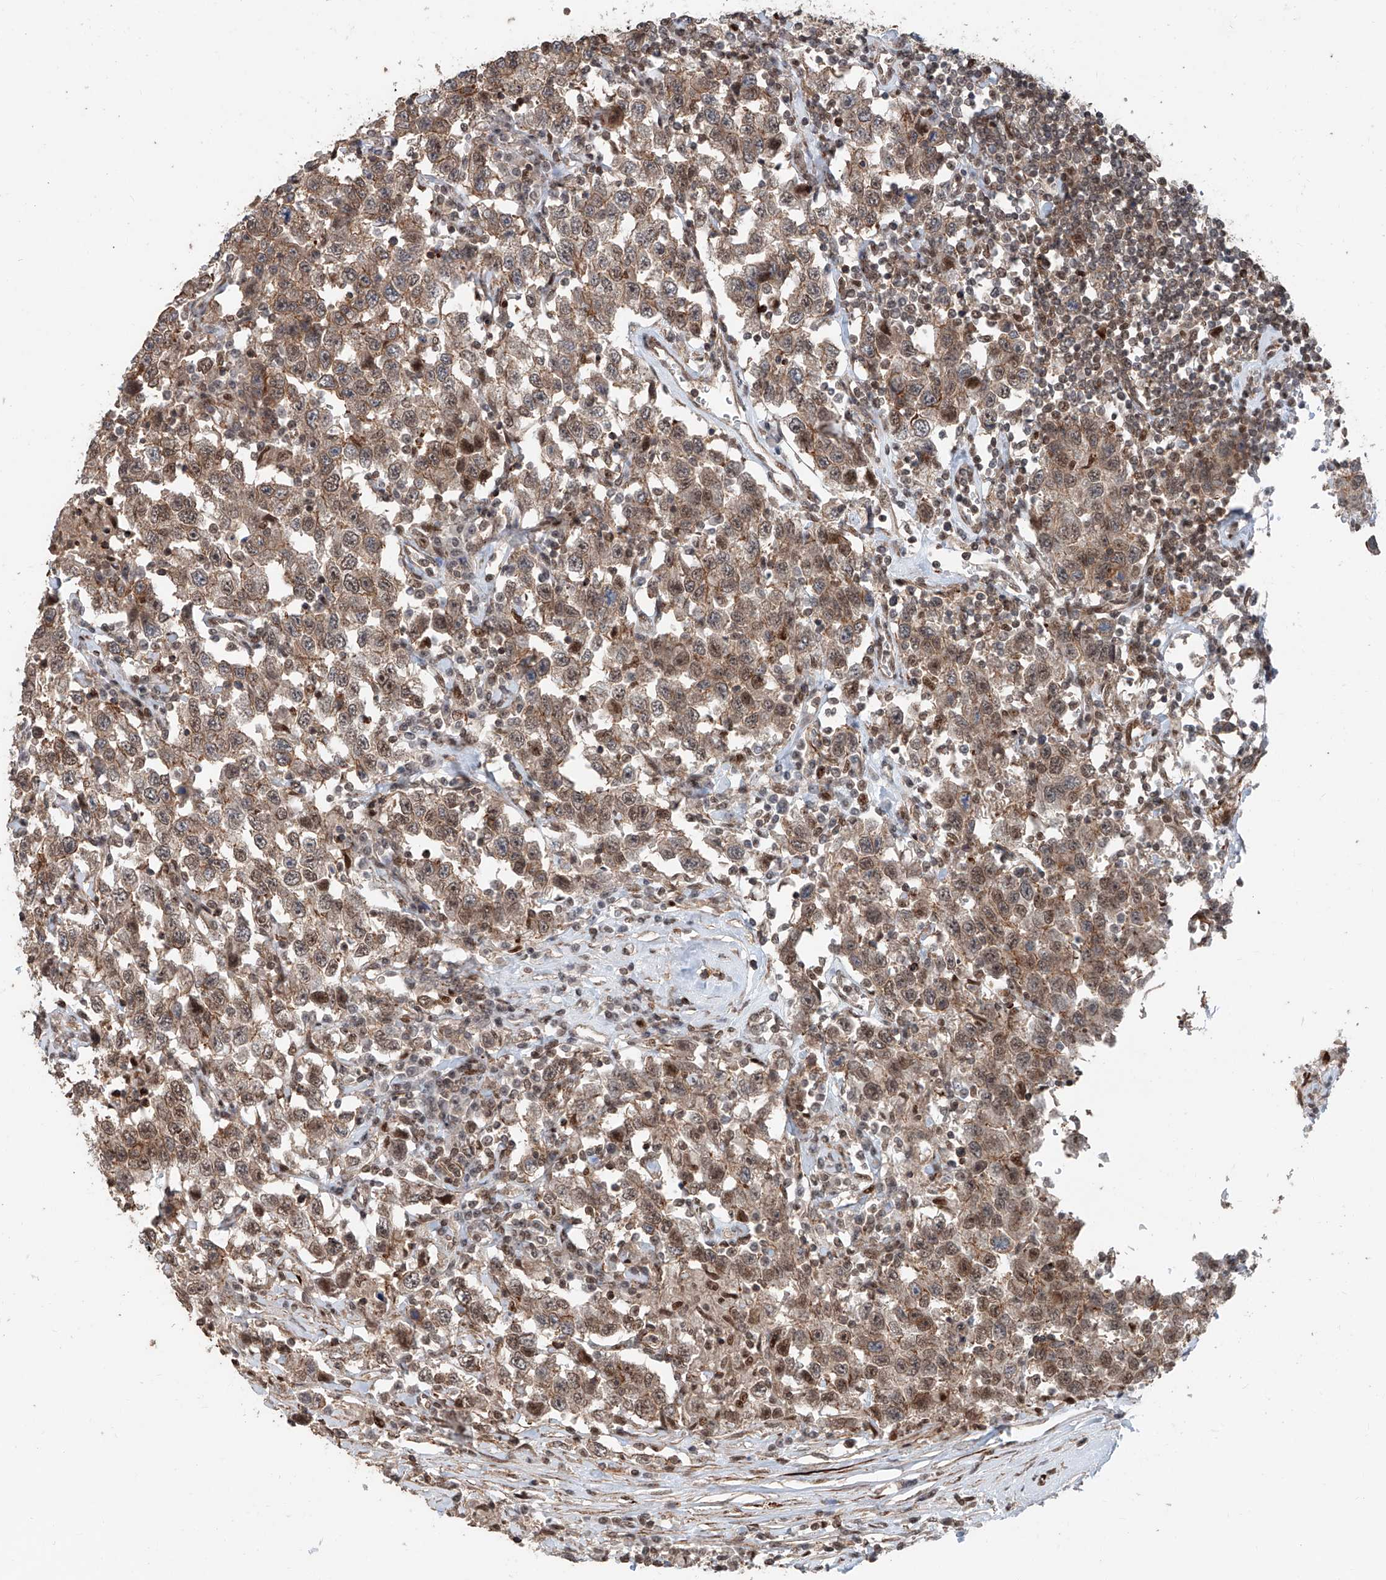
{"staining": {"intensity": "moderate", "quantity": ">75%", "location": "cytoplasmic/membranous,nuclear"}, "tissue": "testis cancer", "cell_type": "Tumor cells", "image_type": "cancer", "snomed": [{"axis": "morphology", "description": "Seminoma, NOS"}, {"axis": "topography", "description": "Testis"}], "caption": "A brown stain labels moderate cytoplasmic/membranous and nuclear expression of a protein in human seminoma (testis) tumor cells. (DAB (3,3'-diaminobenzidine) IHC with brightfield microscopy, high magnification).", "gene": "SDE2", "patient": {"sex": "male", "age": 41}}